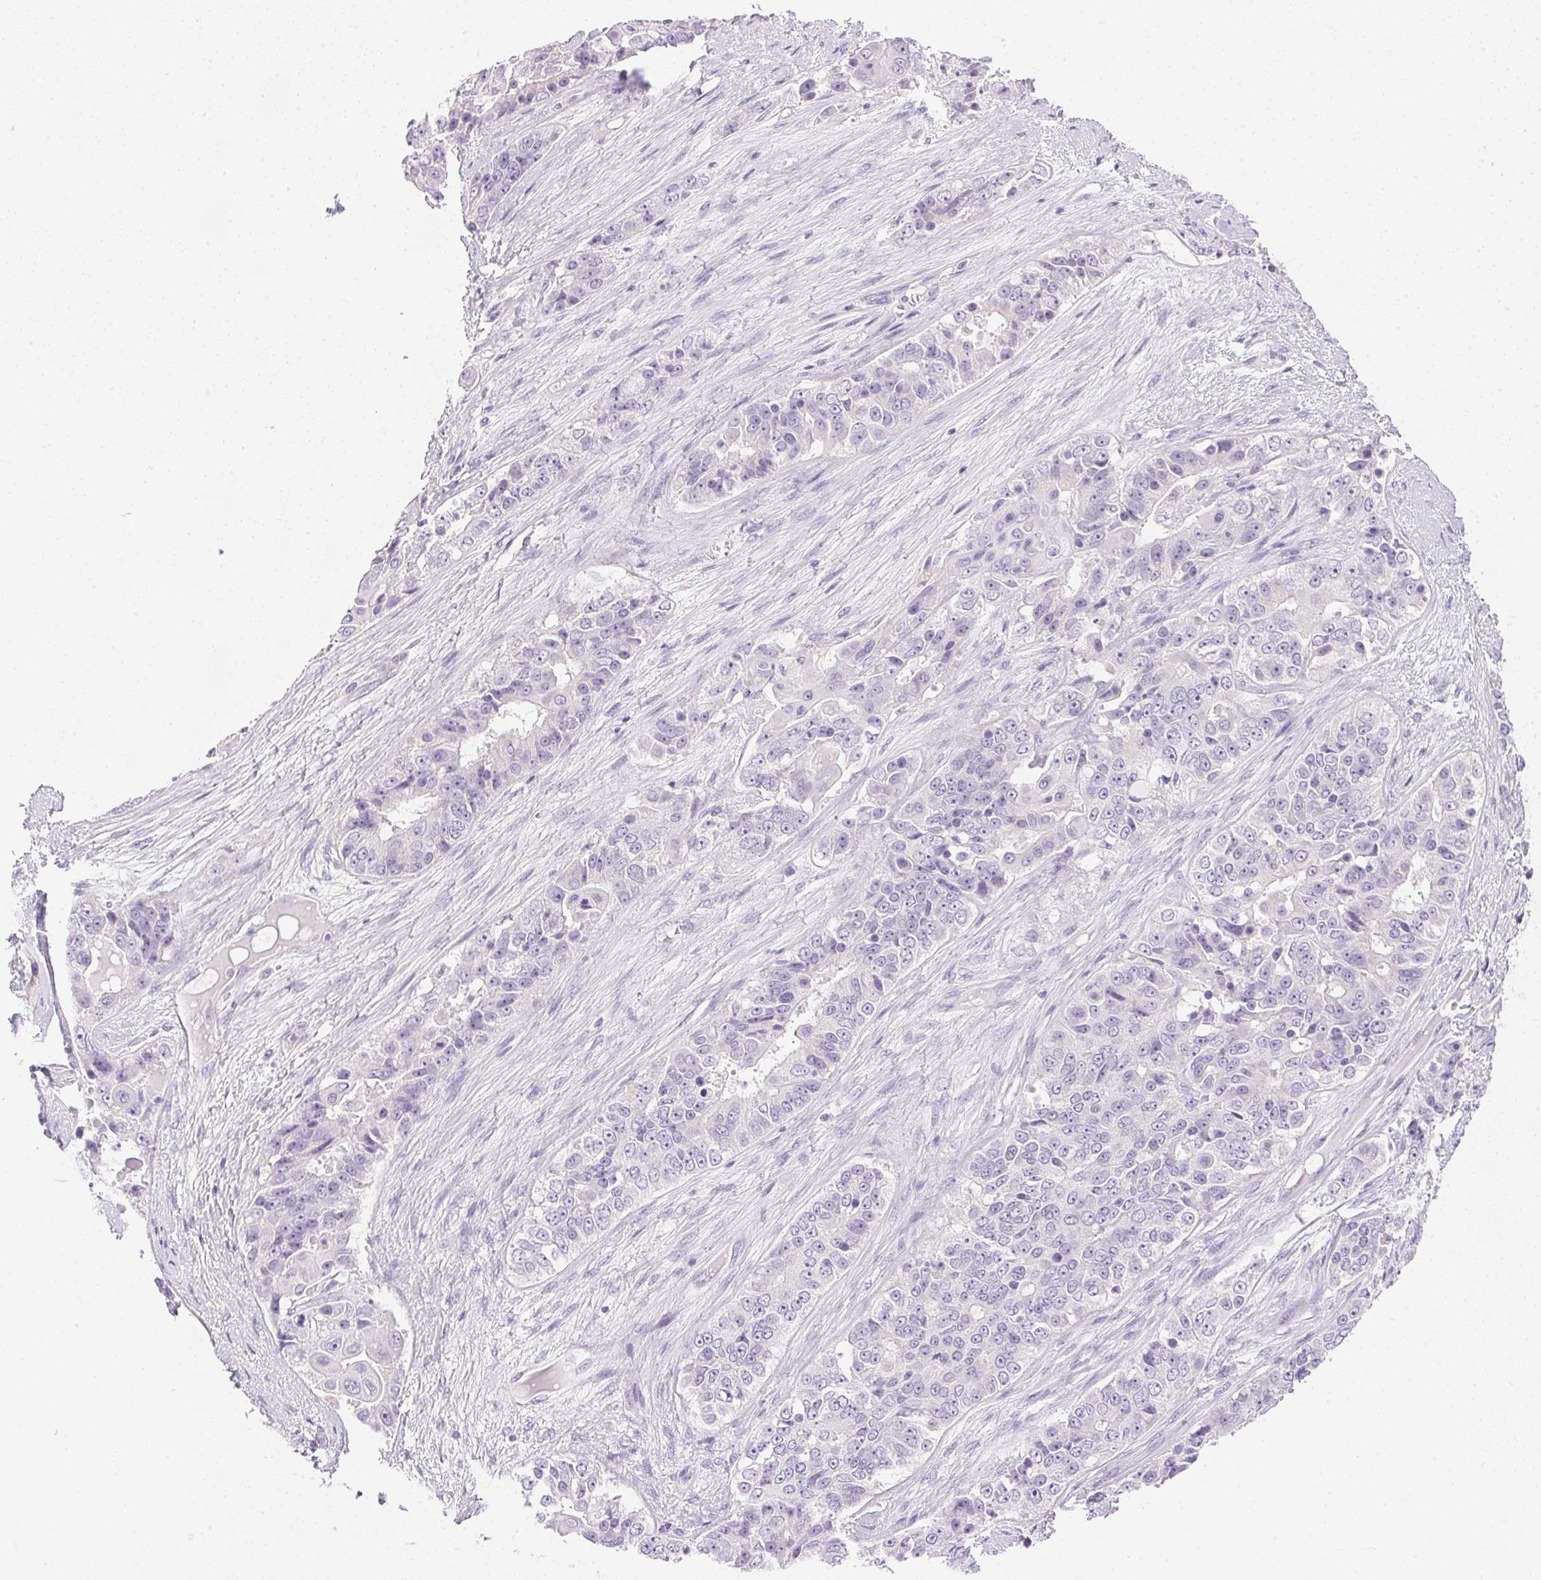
{"staining": {"intensity": "negative", "quantity": "none", "location": "none"}, "tissue": "ovarian cancer", "cell_type": "Tumor cells", "image_type": "cancer", "snomed": [{"axis": "morphology", "description": "Carcinoma, endometroid"}, {"axis": "topography", "description": "Ovary"}], "caption": "Protein analysis of ovarian cancer (endometroid carcinoma) shows no significant positivity in tumor cells.", "gene": "ATP6V1G3", "patient": {"sex": "female", "age": 51}}